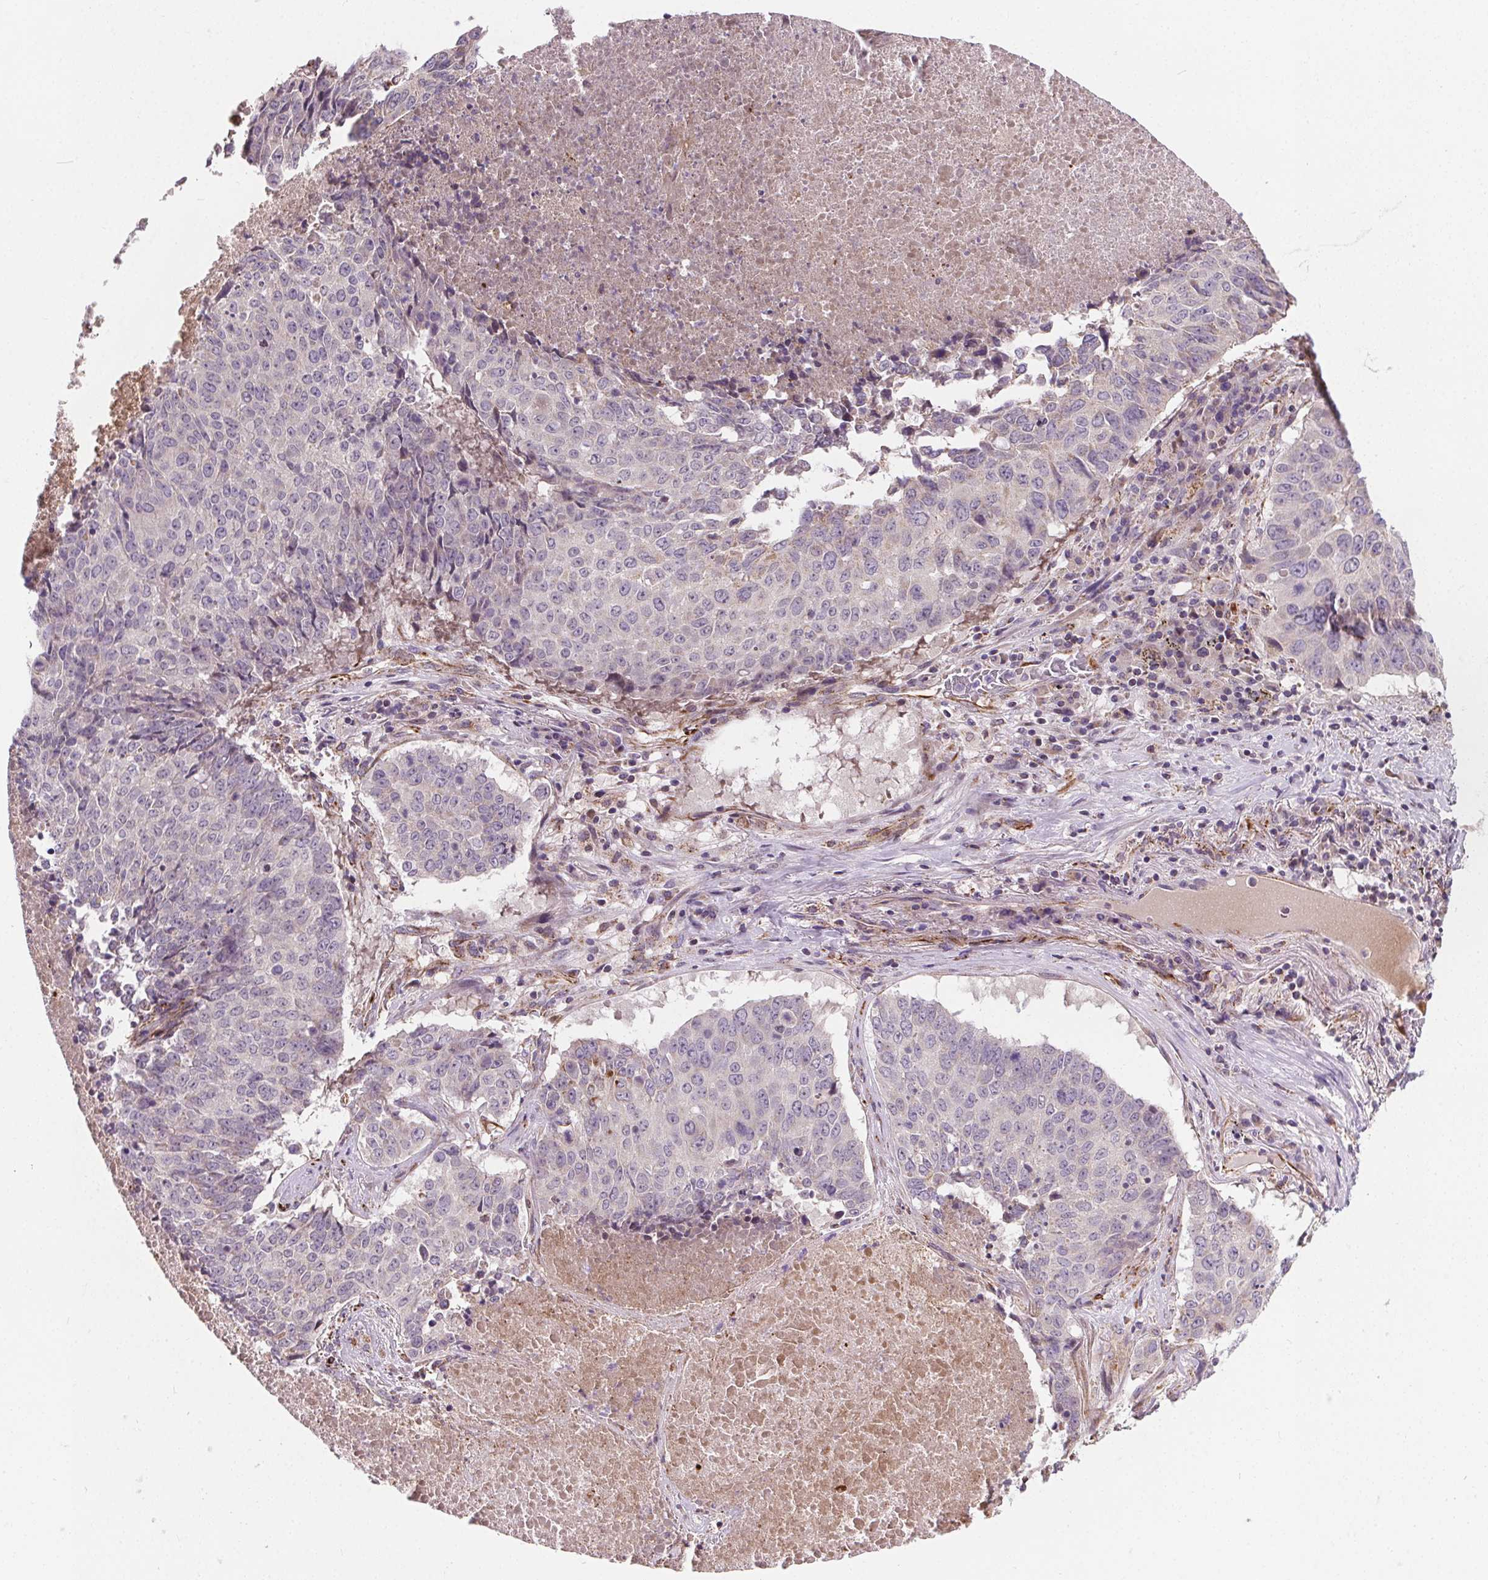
{"staining": {"intensity": "negative", "quantity": "none", "location": "none"}, "tissue": "lung cancer", "cell_type": "Tumor cells", "image_type": "cancer", "snomed": [{"axis": "morphology", "description": "Normal tissue, NOS"}, {"axis": "morphology", "description": "Squamous cell carcinoma, NOS"}, {"axis": "topography", "description": "Bronchus"}, {"axis": "topography", "description": "Lung"}], "caption": "This micrograph is of lung cancer stained with immunohistochemistry to label a protein in brown with the nuclei are counter-stained blue. There is no expression in tumor cells.", "gene": "GOLT1B", "patient": {"sex": "male", "age": 64}}